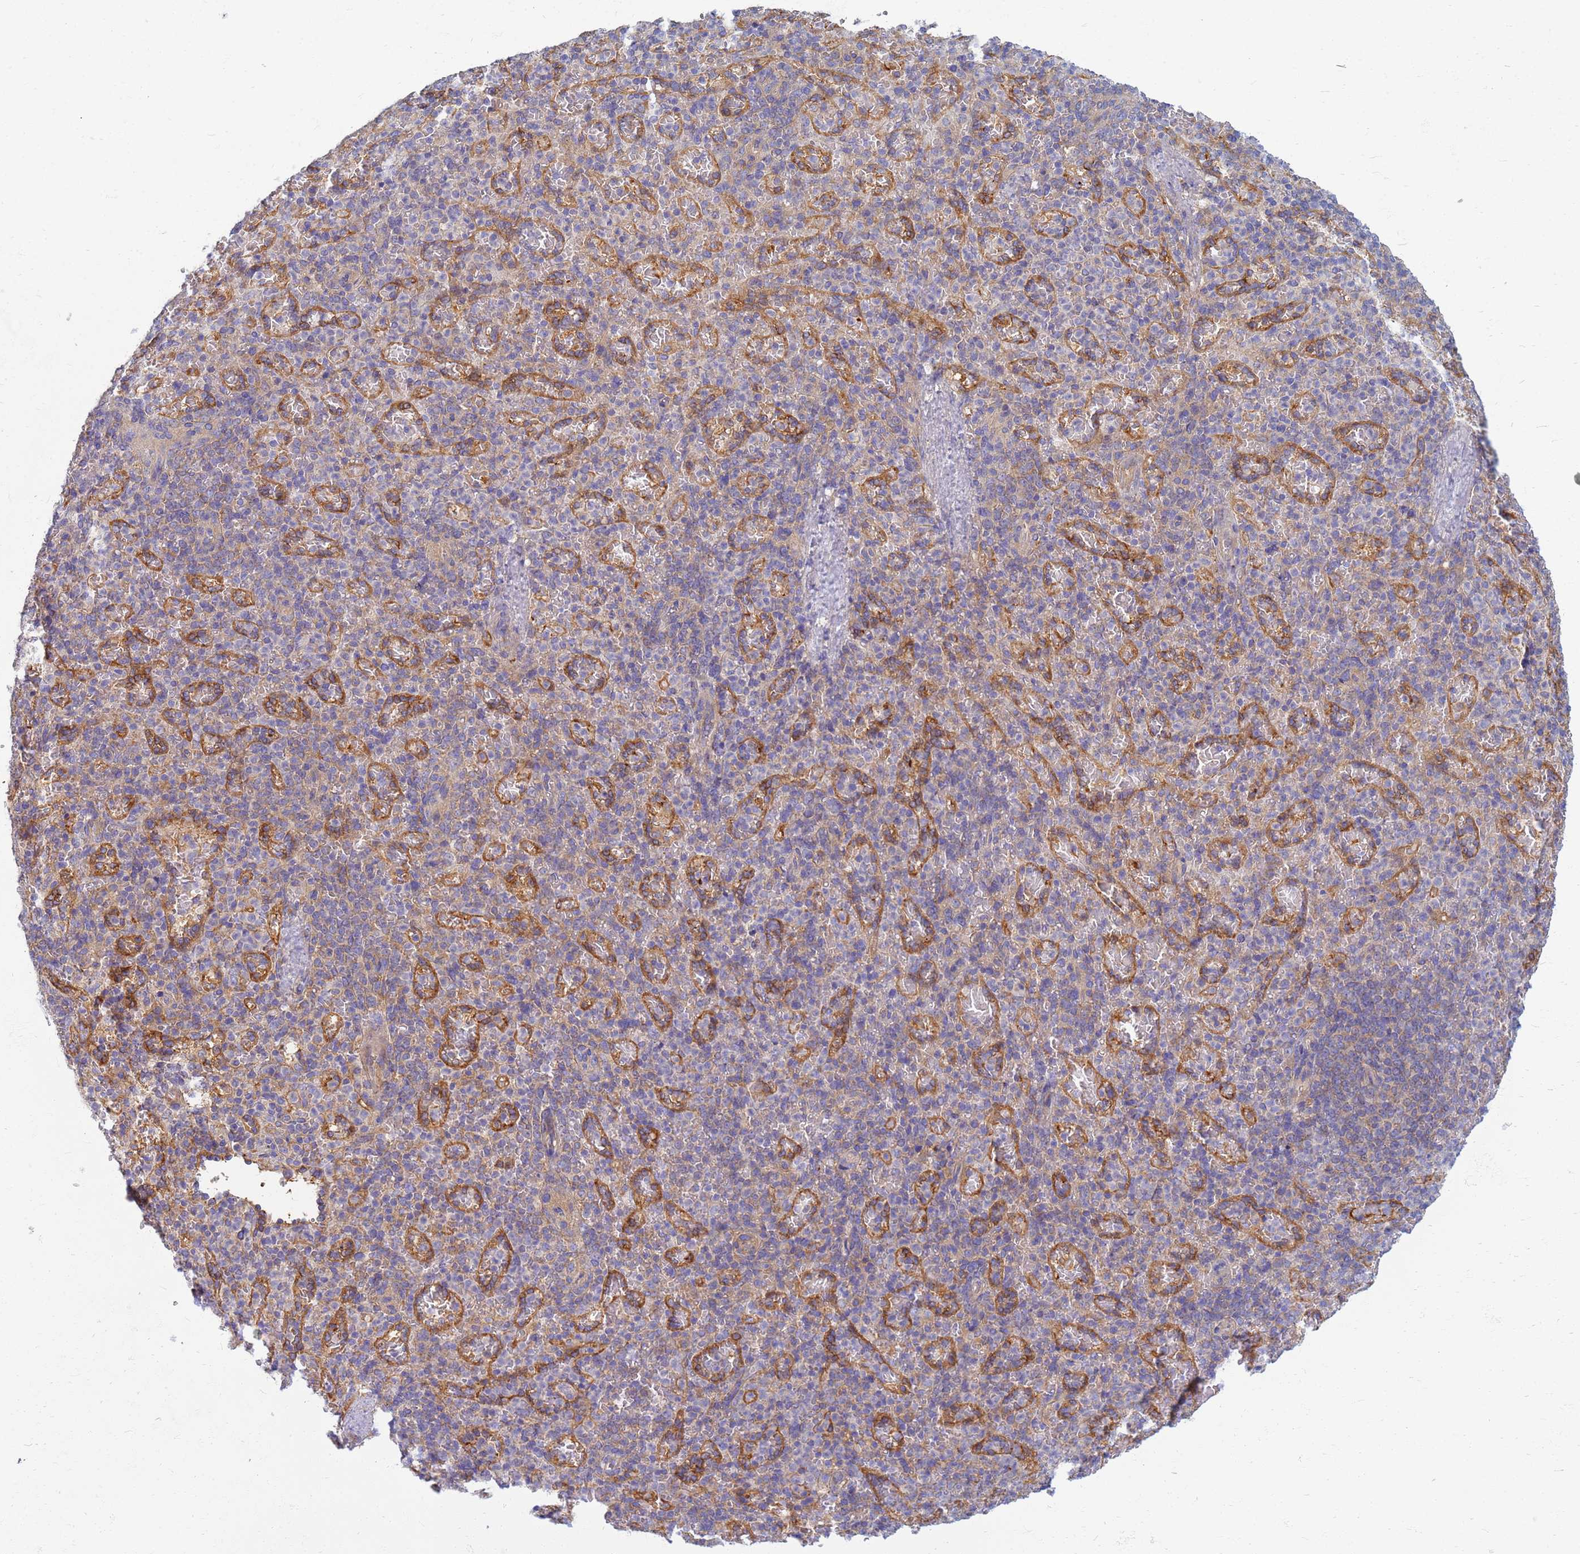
{"staining": {"intensity": "weak", "quantity": "<25%", "location": "cytoplasmic/membranous"}, "tissue": "spleen", "cell_type": "Cells in red pulp", "image_type": "normal", "snomed": [{"axis": "morphology", "description": "Normal tissue, NOS"}, {"axis": "topography", "description": "Spleen"}], "caption": "Immunohistochemical staining of benign spleen reveals no significant positivity in cells in red pulp. (DAB IHC with hematoxylin counter stain).", "gene": "EEA1", "patient": {"sex": "female", "age": 74}}